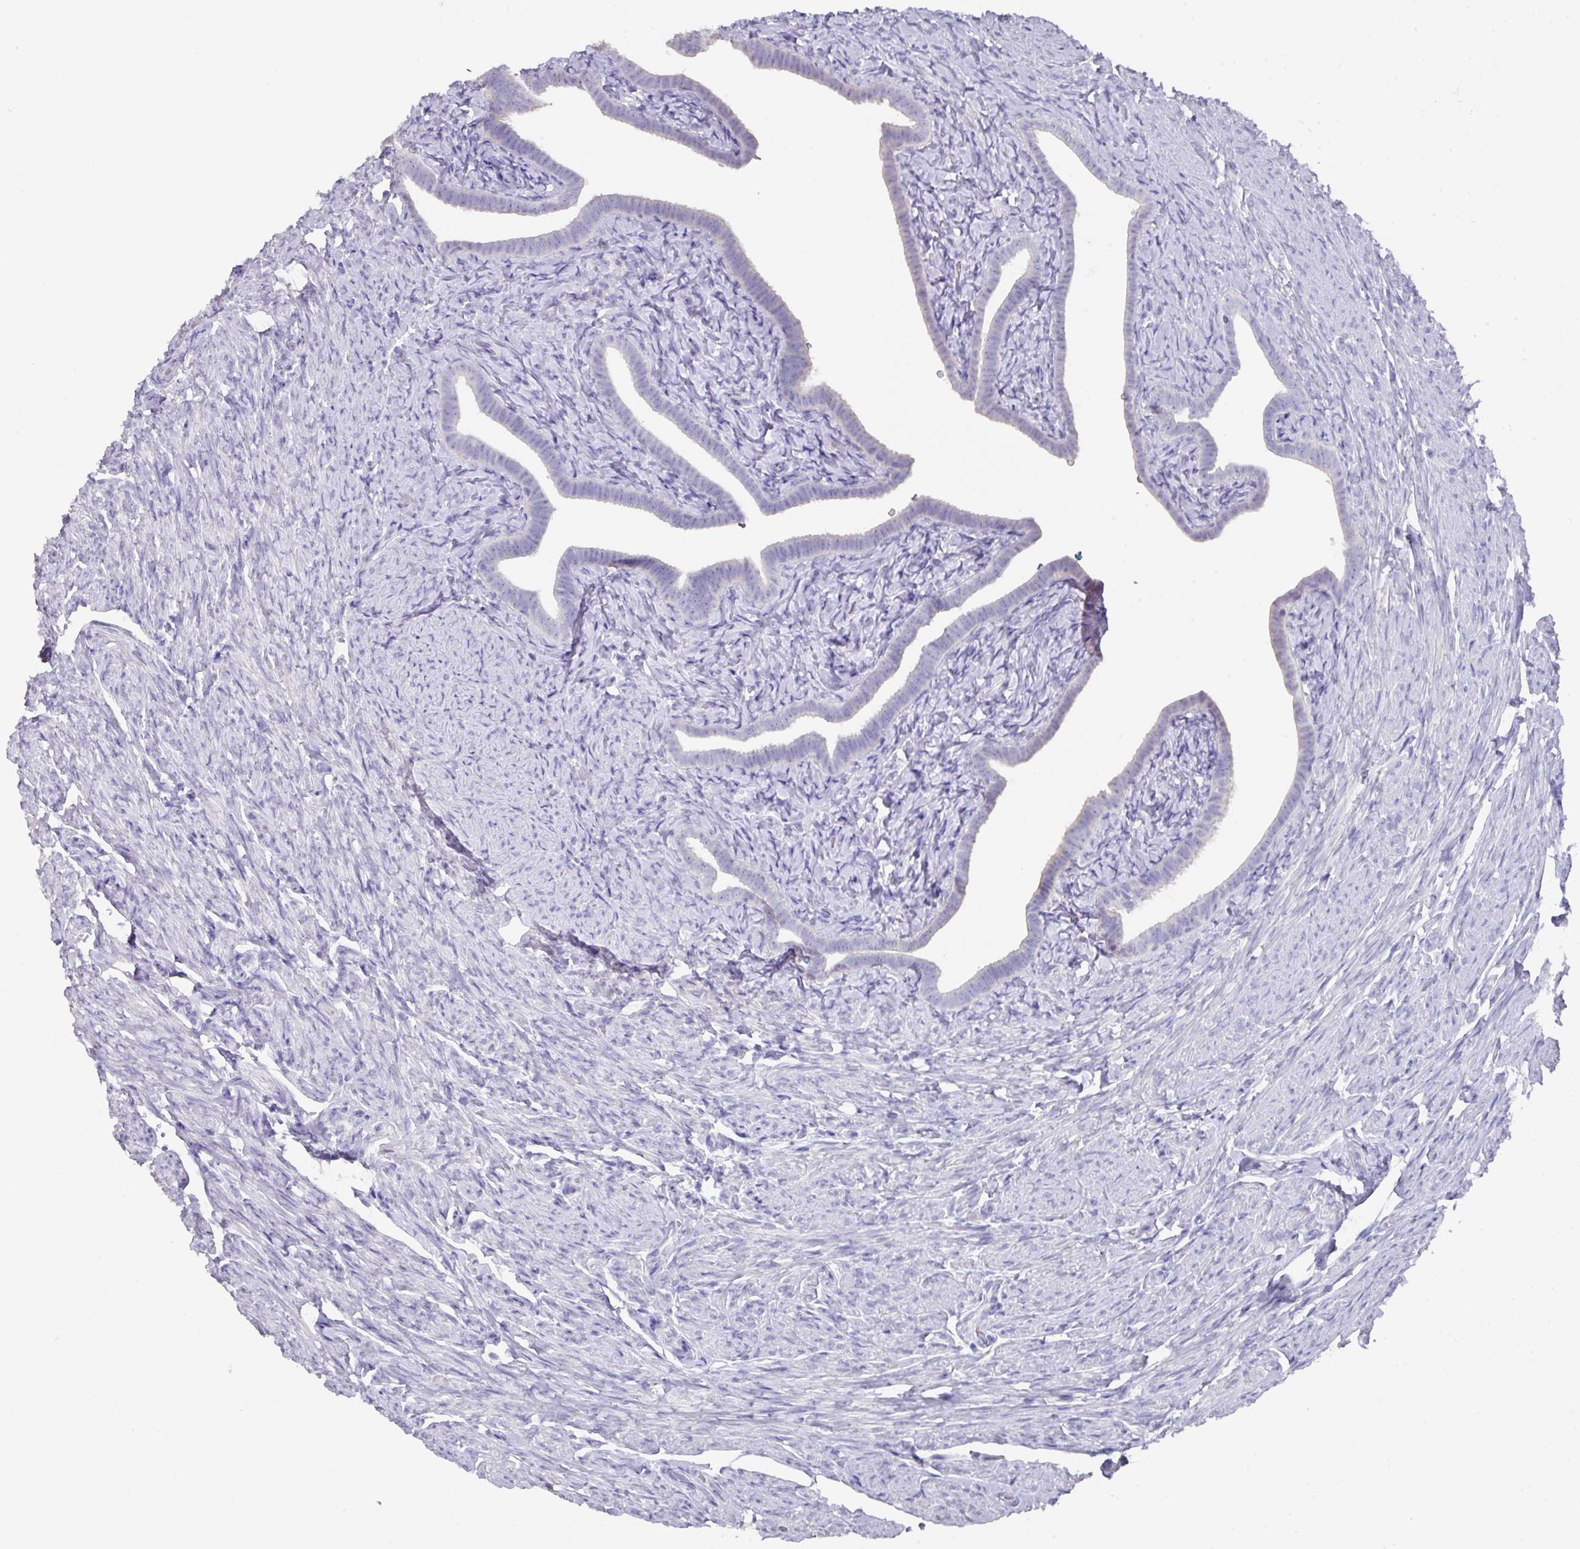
{"staining": {"intensity": "negative", "quantity": "none", "location": "none"}, "tissue": "fallopian tube", "cell_type": "Glandular cells", "image_type": "normal", "snomed": [{"axis": "morphology", "description": "Normal tissue, NOS"}, {"axis": "topography", "description": "Fallopian tube"}], "caption": "IHC photomicrograph of normal fallopian tube: human fallopian tube stained with DAB (3,3'-diaminobenzidine) shows no significant protein expression in glandular cells.", "gene": "DAZ1", "patient": {"sex": "female", "age": 69}}